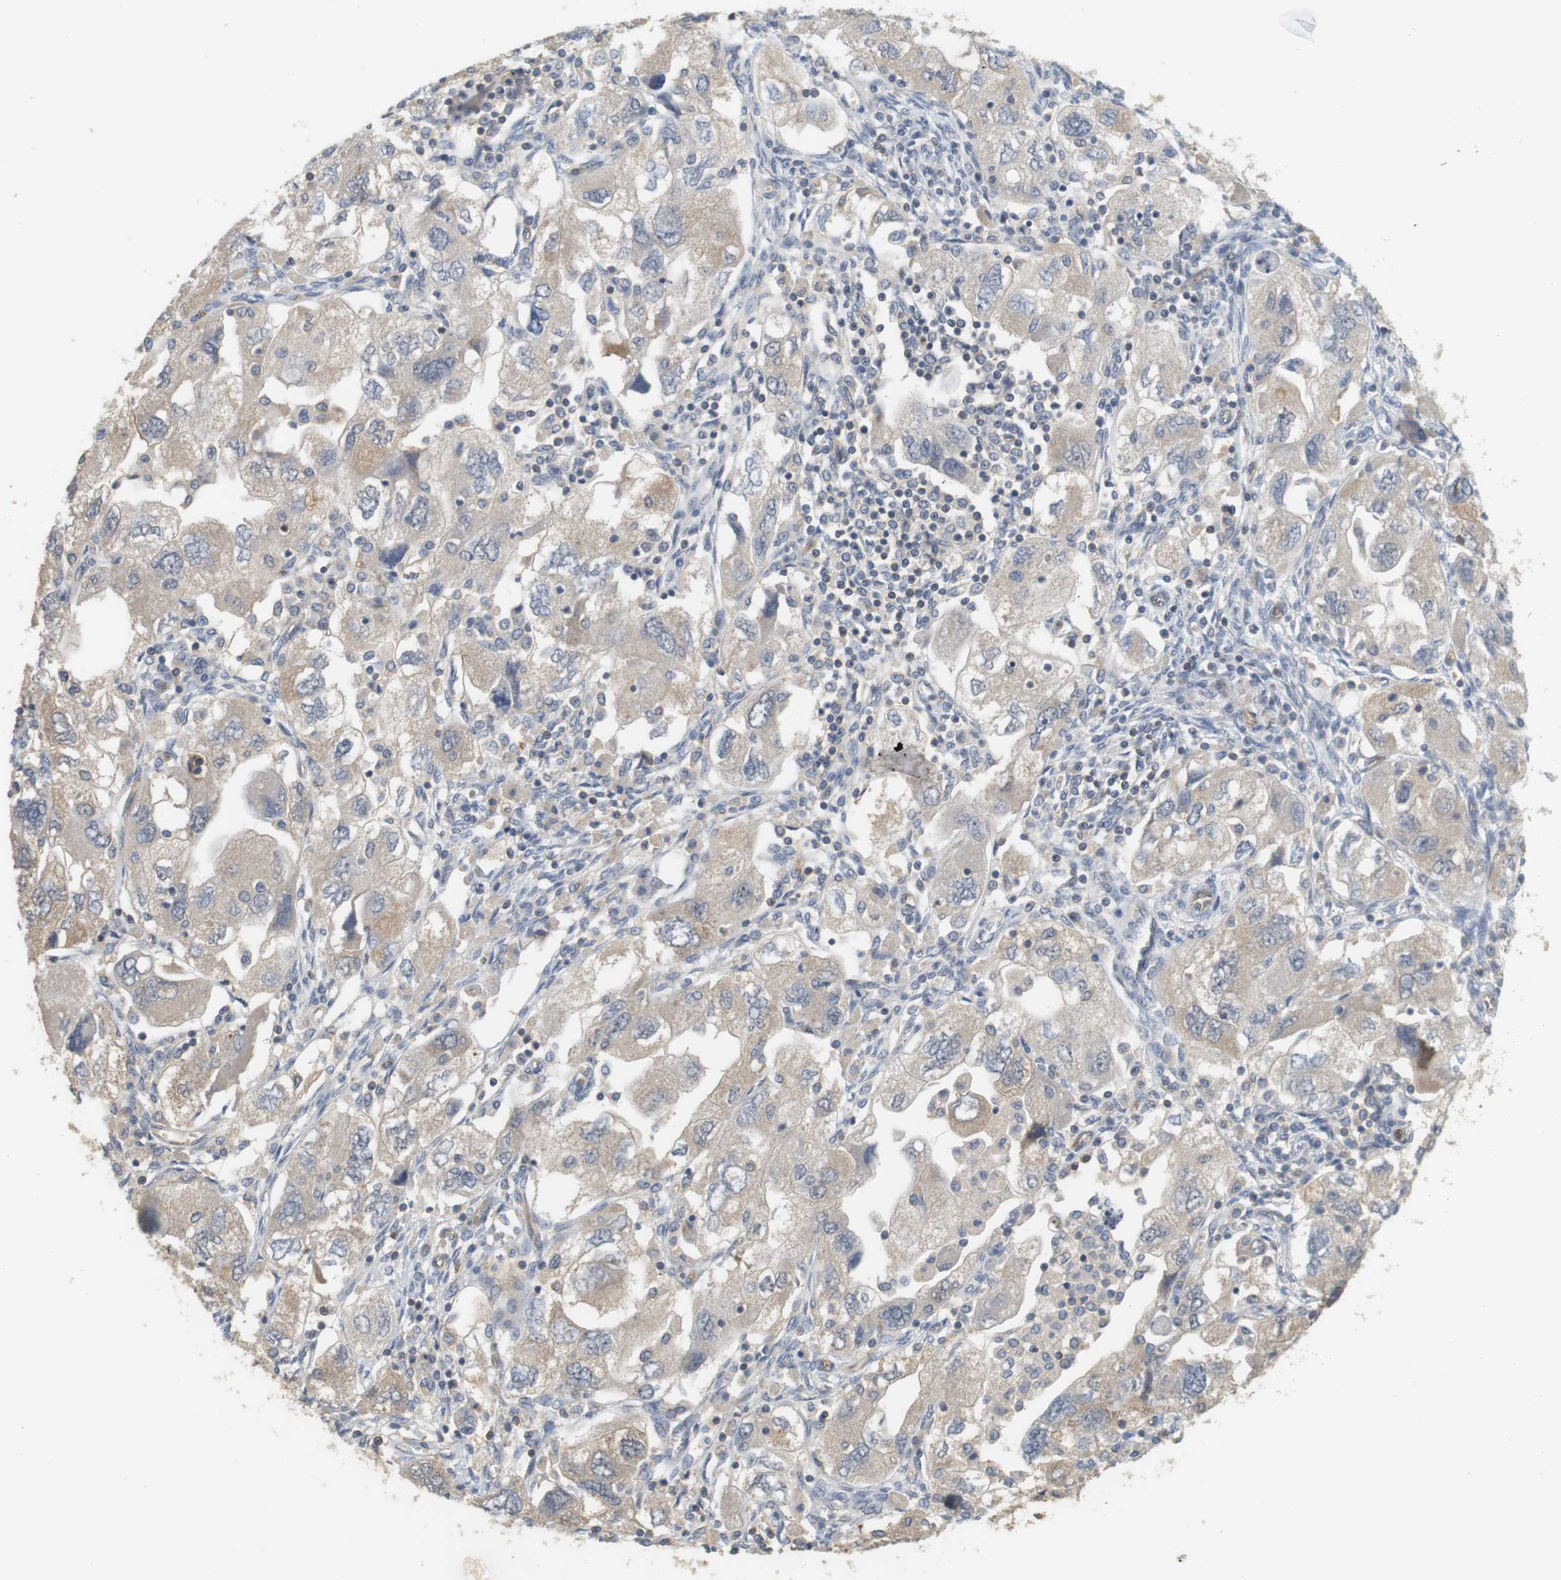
{"staining": {"intensity": "weak", "quantity": "<25%", "location": "cytoplasmic/membranous"}, "tissue": "ovarian cancer", "cell_type": "Tumor cells", "image_type": "cancer", "snomed": [{"axis": "morphology", "description": "Carcinoma, NOS"}, {"axis": "morphology", "description": "Cystadenocarcinoma, serous, NOS"}, {"axis": "topography", "description": "Ovary"}], "caption": "IHC of ovarian cancer reveals no staining in tumor cells. (DAB (3,3'-diaminobenzidine) IHC visualized using brightfield microscopy, high magnification).", "gene": "OSR1", "patient": {"sex": "female", "age": 69}}